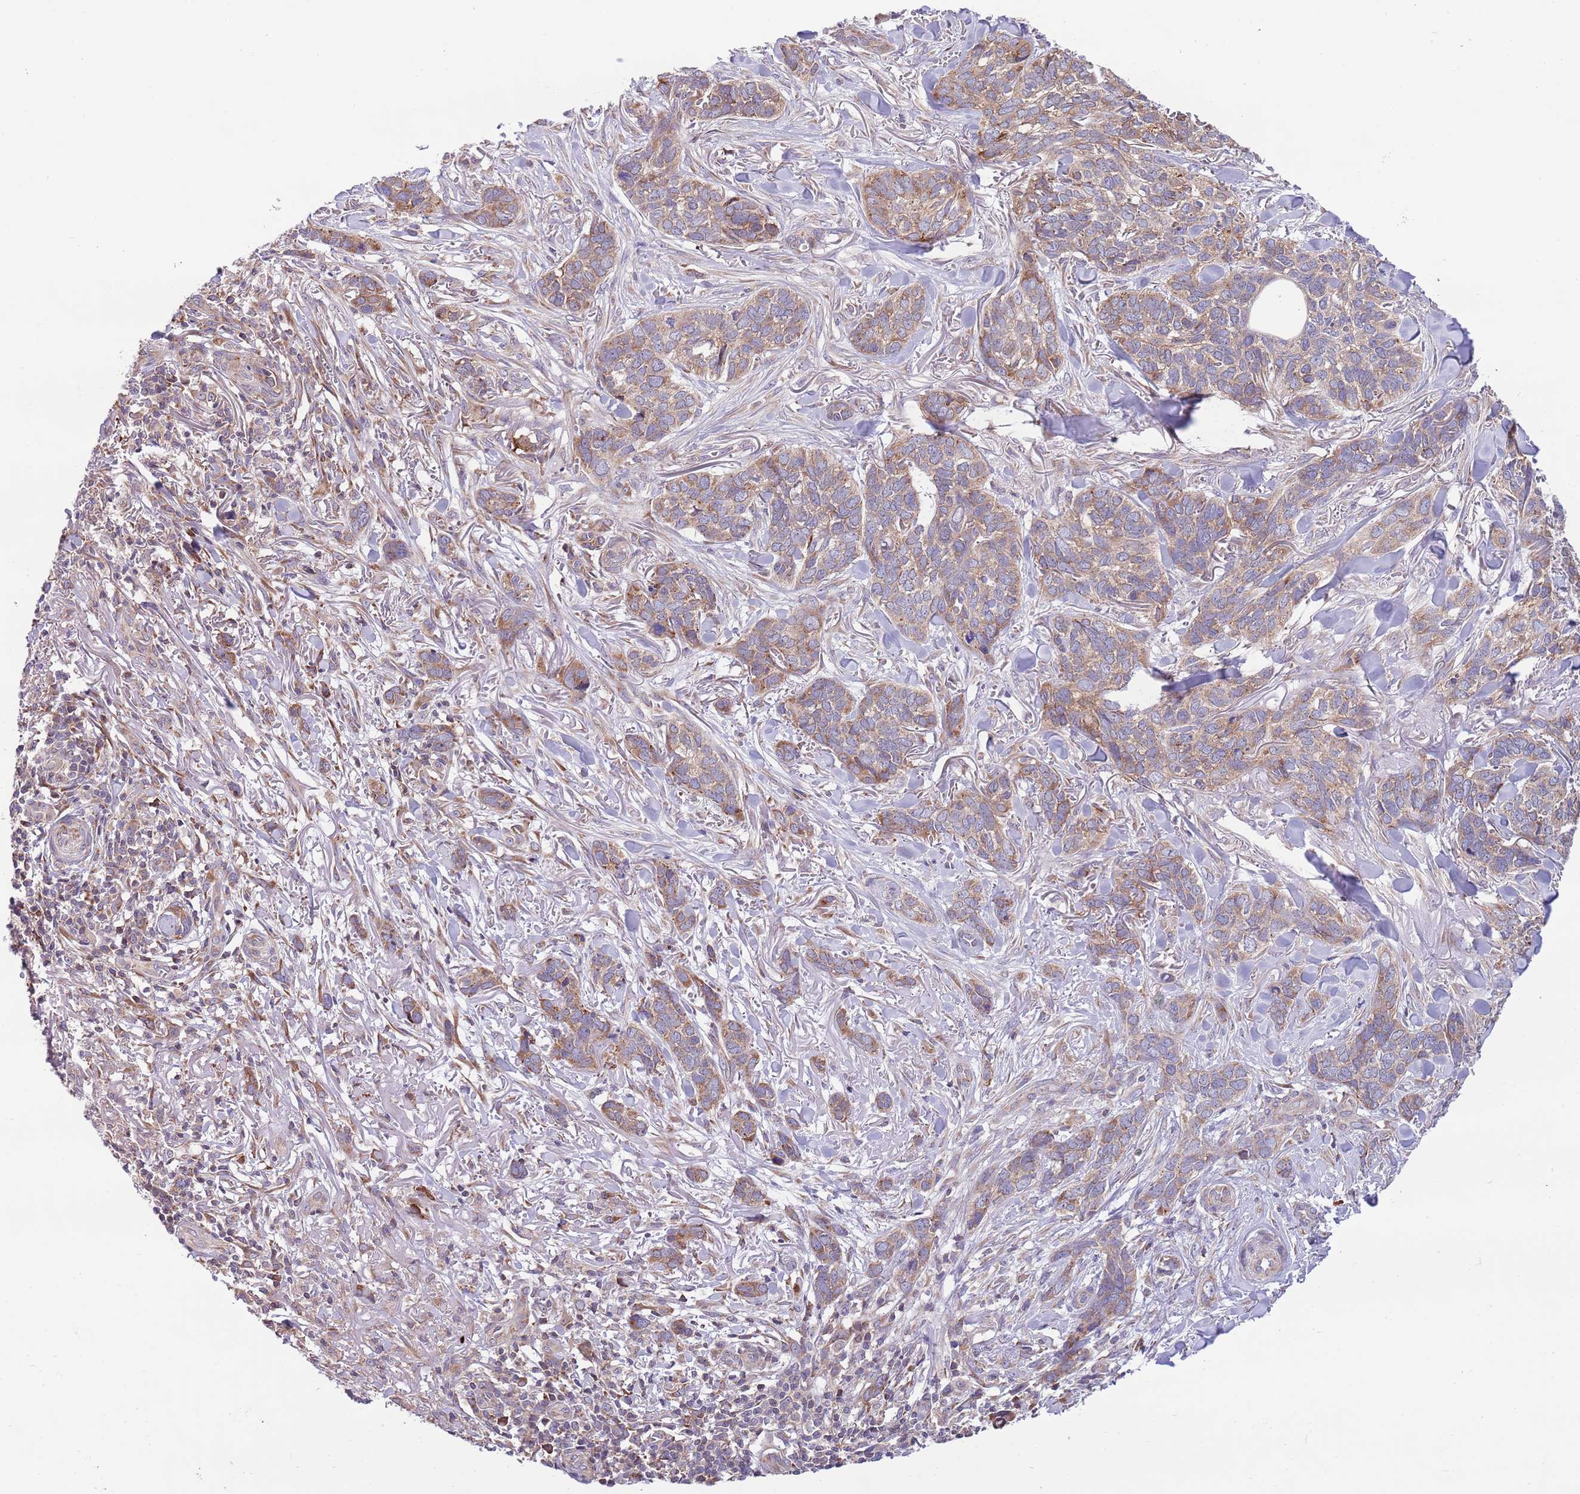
{"staining": {"intensity": "weak", "quantity": ">75%", "location": "cytoplasmic/membranous"}, "tissue": "skin cancer", "cell_type": "Tumor cells", "image_type": "cancer", "snomed": [{"axis": "morphology", "description": "Basal cell carcinoma"}, {"axis": "topography", "description": "Skin"}], "caption": "Immunohistochemical staining of human skin cancer reveals weak cytoplasmic/membranous protein staining in about >75% of tumor cells. The protein of interest is stained brown, and the nuclei are stained in blue (DAB (3,3'-diaminobenzidine) IHC with brightfield microscopy, high magnification).", "gene": "DAND5", "patient": {"sex": "male", "age": 86}}